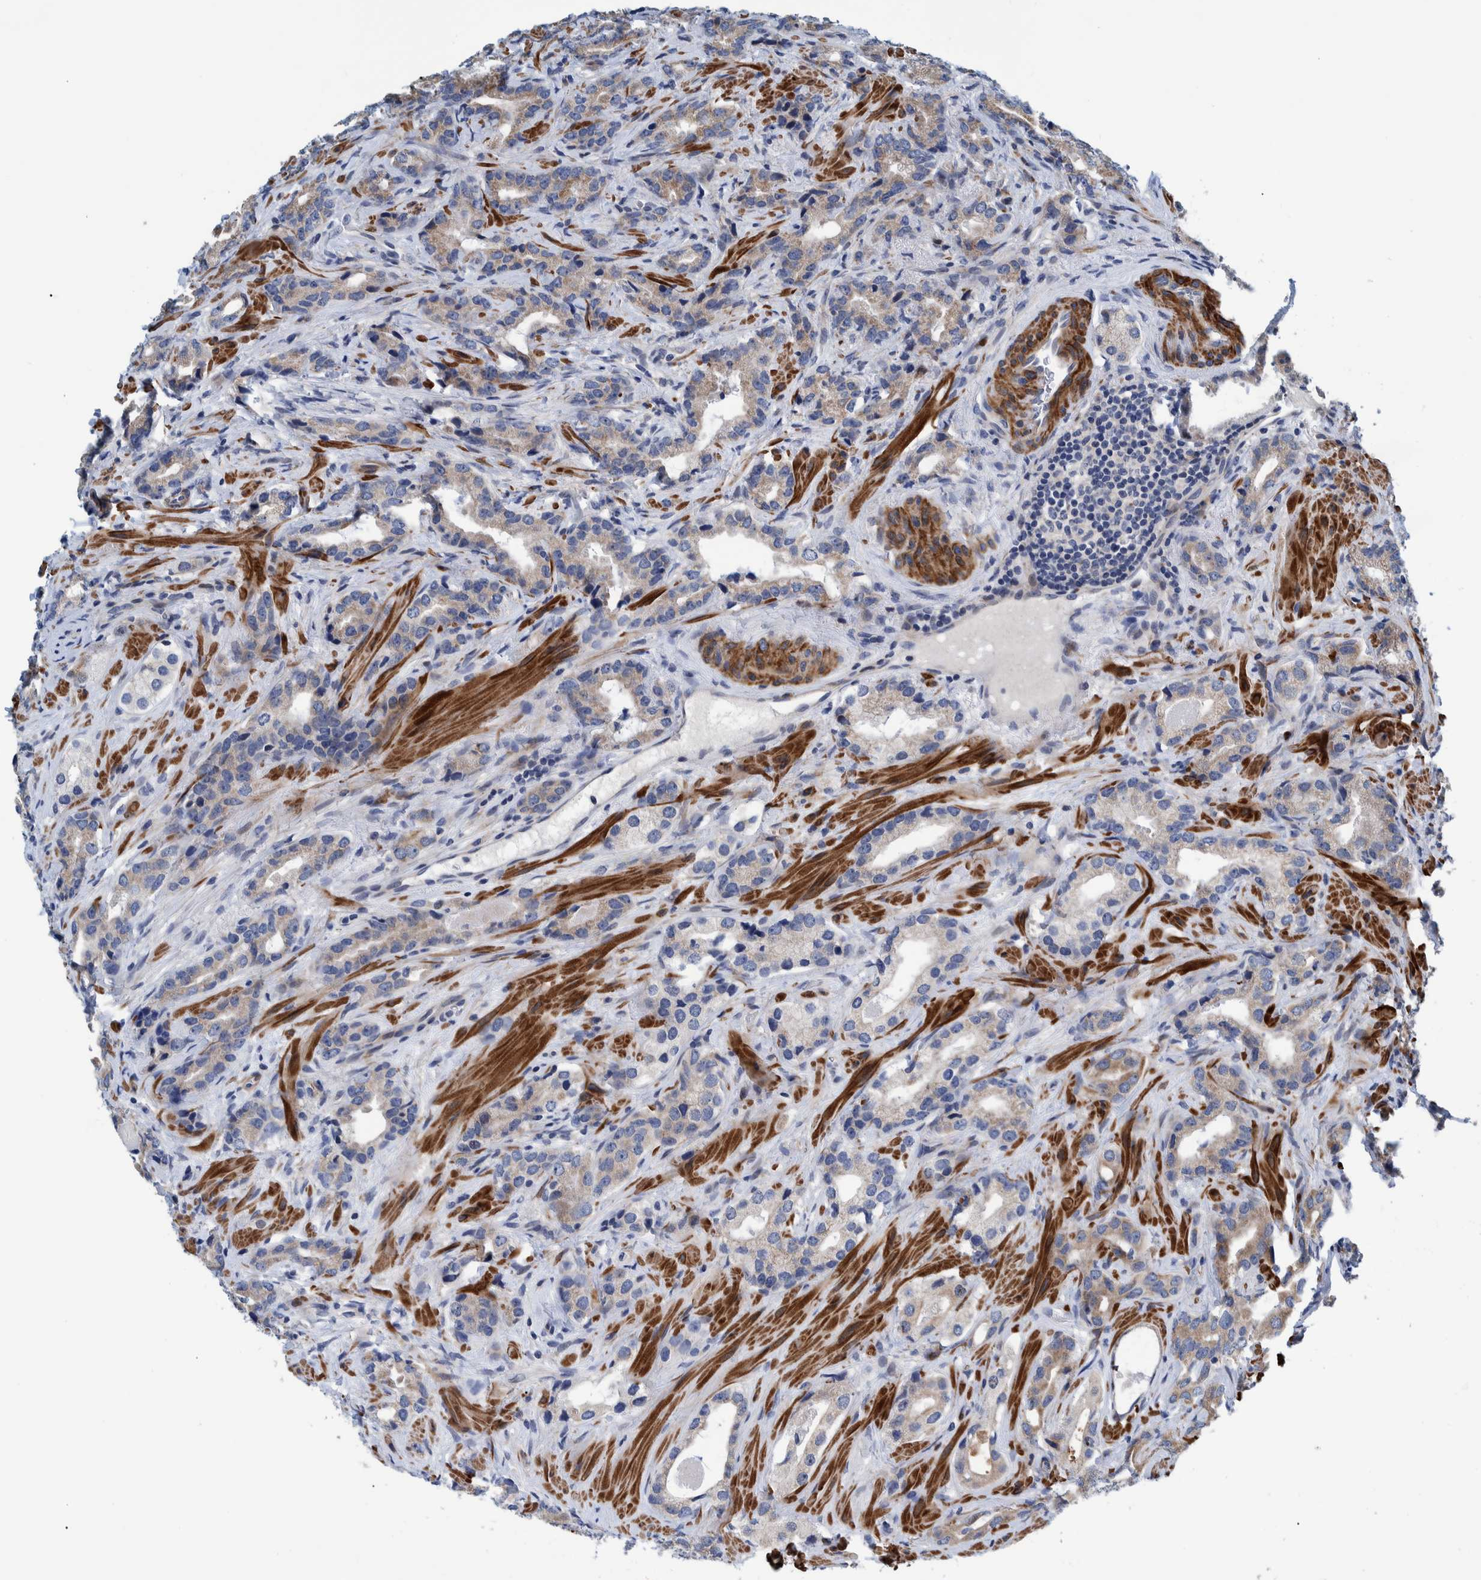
{"staining": {"intensity": "weak", "quantity": "<25%", "location": "cytoplasmic/membranous"}, "tissue": "prostate cancer", "cell_type": "Tumor cells", "image_type": "cancer", "snomed": [{"axis": "morphology", "description": "Adenocarcinoma, High grade"}, {"axis": "topography", "description": "Prostate"}], "caption": "Human adenocarcinoma (high-grade) (prostate) stained for a protein using immunohistochemistry (IHC) displays no staining in tumor cells.", "gene": "MKS1", "patient": {"sex": "male", "age": 63}}